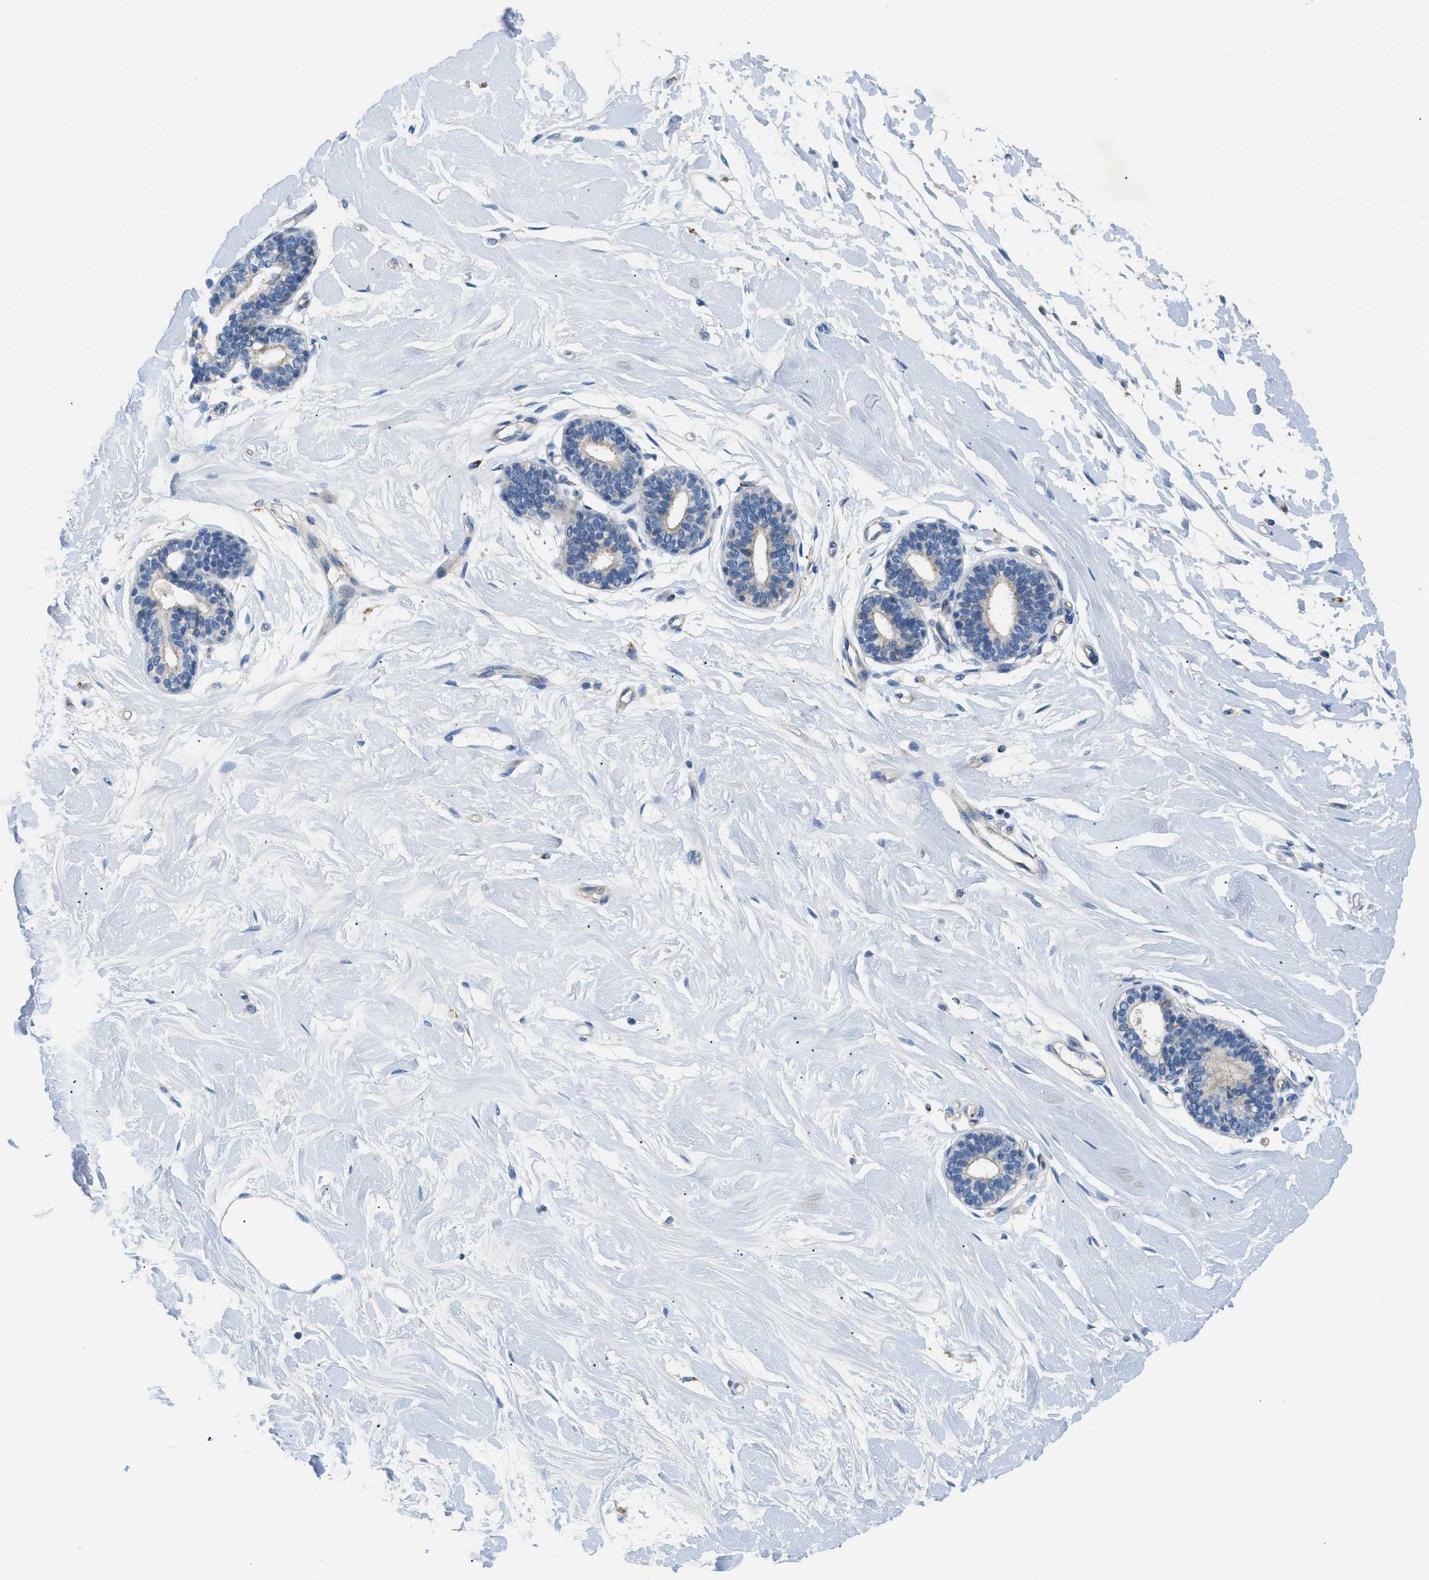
{"staining": {"intensity": "negative", "quantity": "none", "location": "none"}, "tissue": "breast", "cell_type": "Adipocytes", "image_type": "normal", "snomed": [{"axis": "morphology", "description": "Normal tissue, NOS"}, {"axis": "topography", "description": "Breast"}], "caption": "Protein analysis of normal breast demonstrates no significant staining in adipocytes. (DAB (3,3'-diaminobenzidine) IHC, high magnification).", "gene": "ORAI1", "patient": {"sex": "female", "age": 75}}